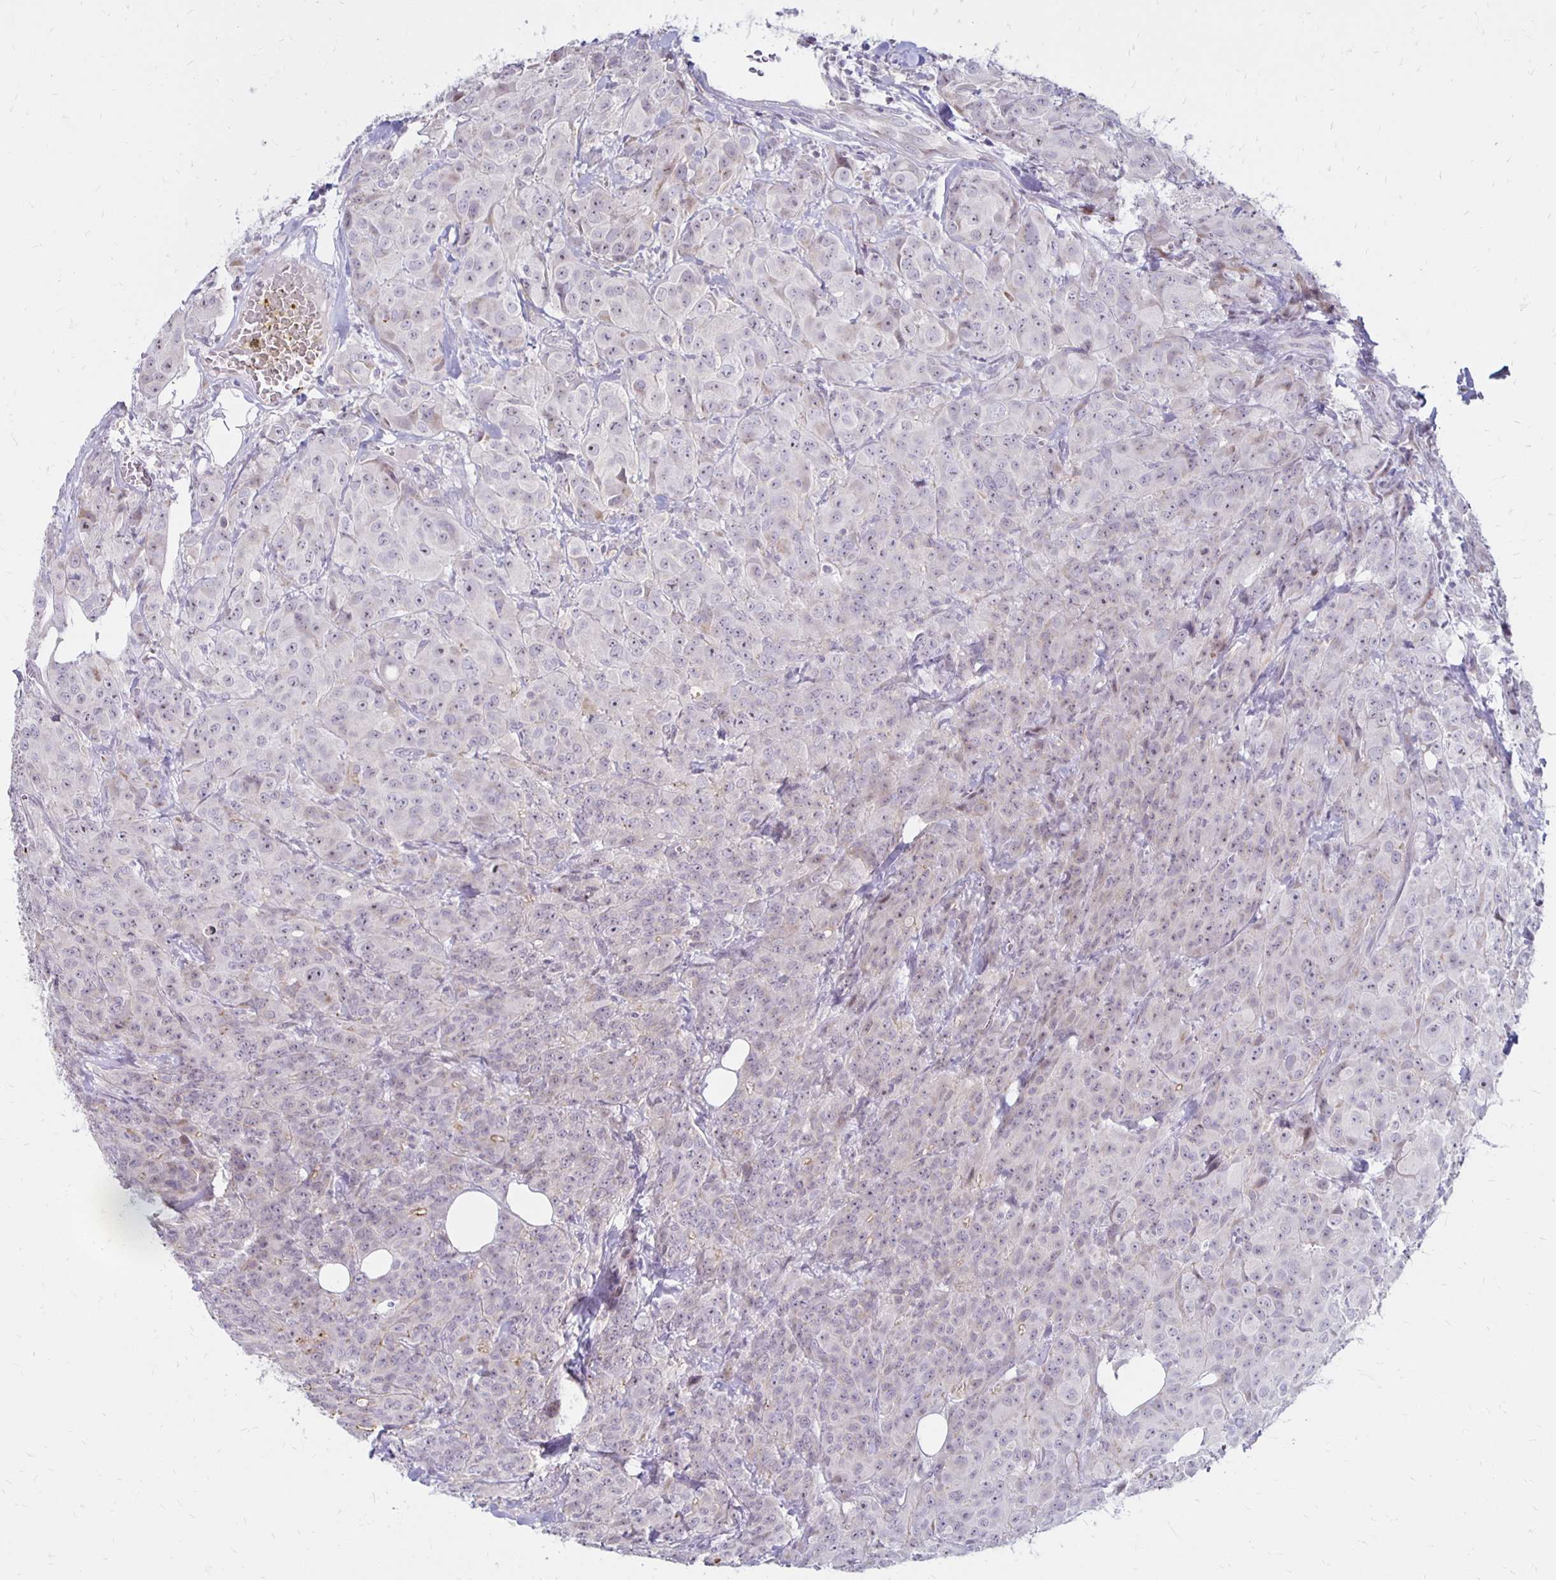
{"staining": {"intensity": "negative", "quantity": "none", "location": "none"}, "tissue": "breast cancer", "cell_type": "Tumor cells", "image_type": "cancer", "snomed": [{"axis": "morphology", "description": "Normal tissue, NOS"}, {"axis": "morphology", "description": "Duct carcinoma"}, {"axis": "topography", "description": "Breast"}], "caption": "IHC of infiltrating ductal carcinoma (breast) displays no expression in tumor cells.", "gene": "DAGLA", "patient": {"sex": "female", "age": 43}}